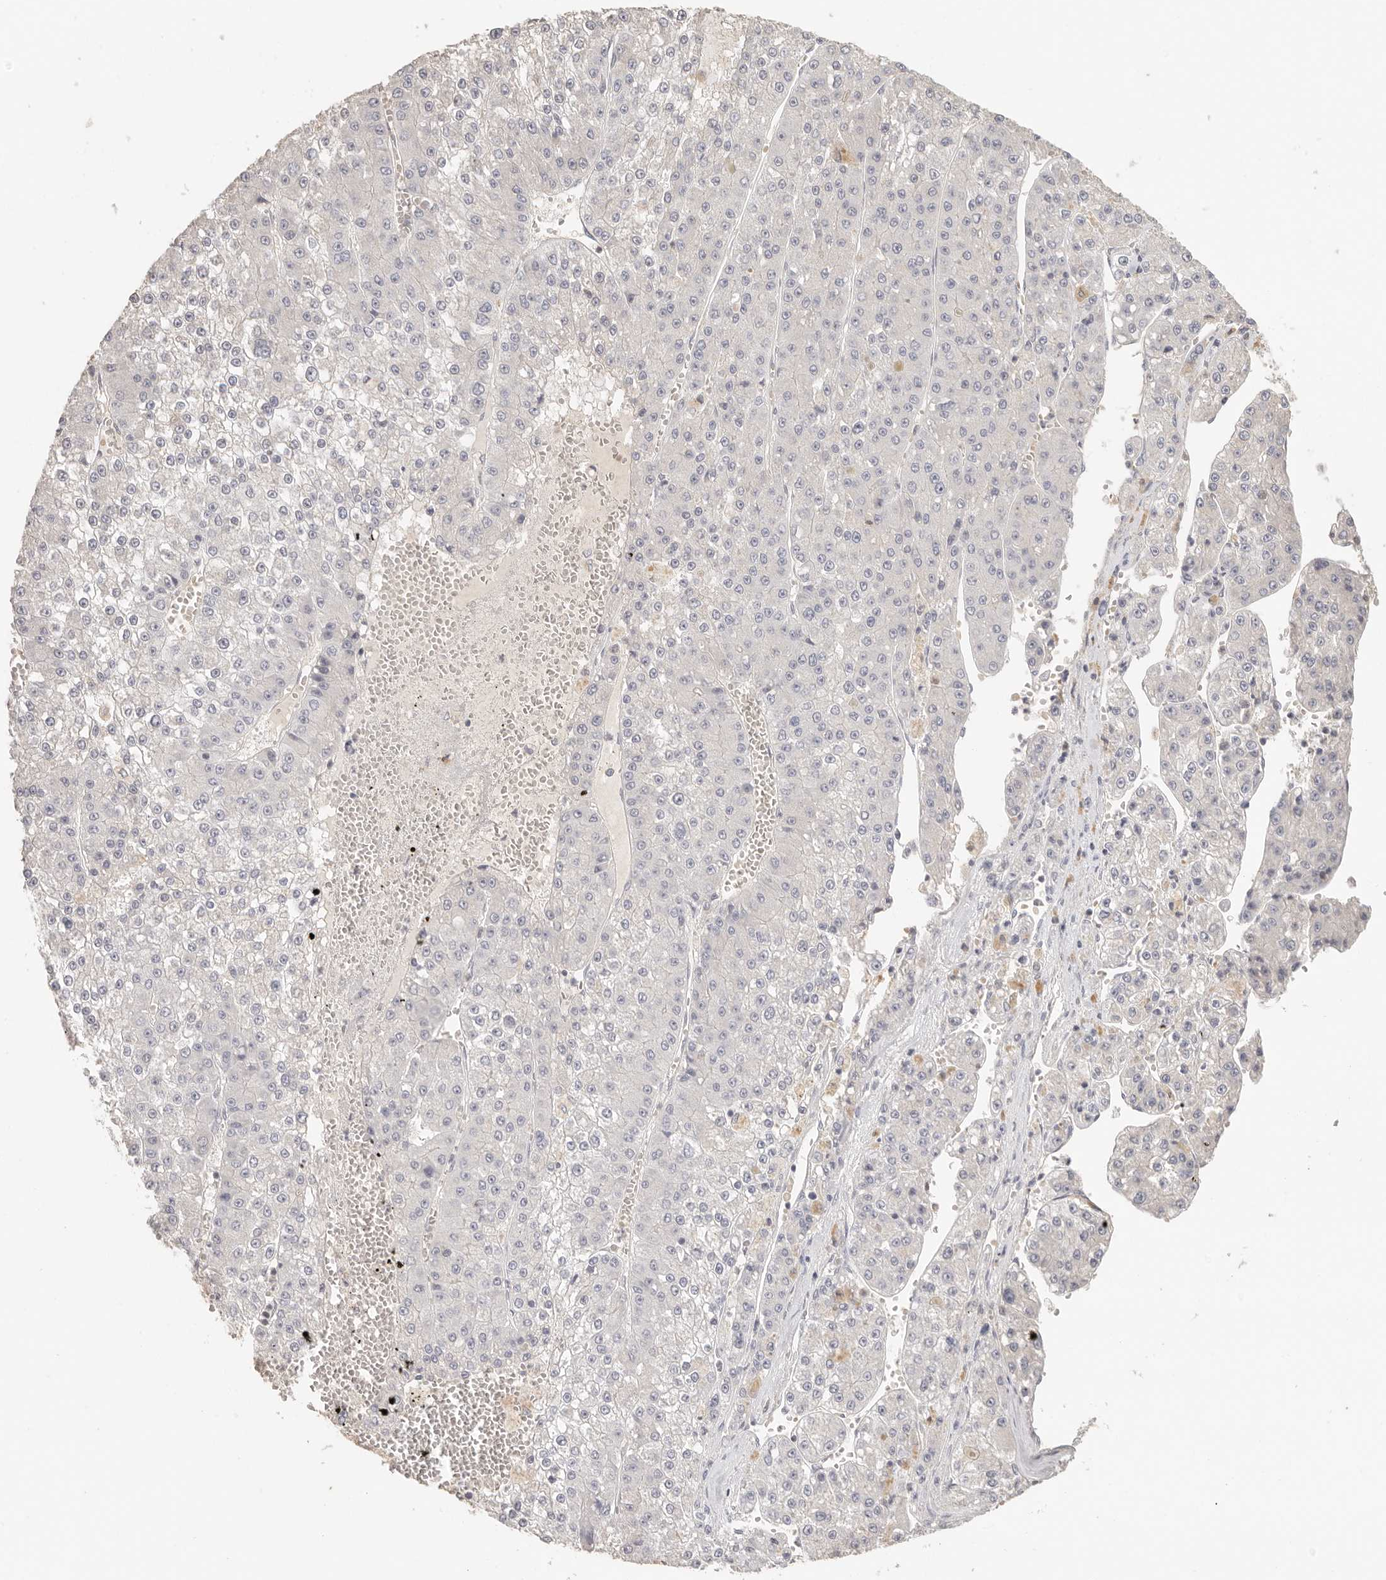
{"staining": {"intensity": "negative", "quantity": "none", "location": "none"}, "tissue": "liver cancer", "cell_type": "Tumor cells", "image_type": "cancer", "snomed": [{"axis": "morphology", "description": "Carcinoma, Hepatocellular, NOS"}, {"axis": "topography", "description": "Liver"}], "caption": "This photomicrograph is of liver cancer (hepatocellular carcinoma) stained with immunohistochemistry to label a protein in brown with the nuclei are counter-stained blue. There is no expression in tumor cells.", "gene": "CSK", "patient": {"sex": "female", "age": 73}}